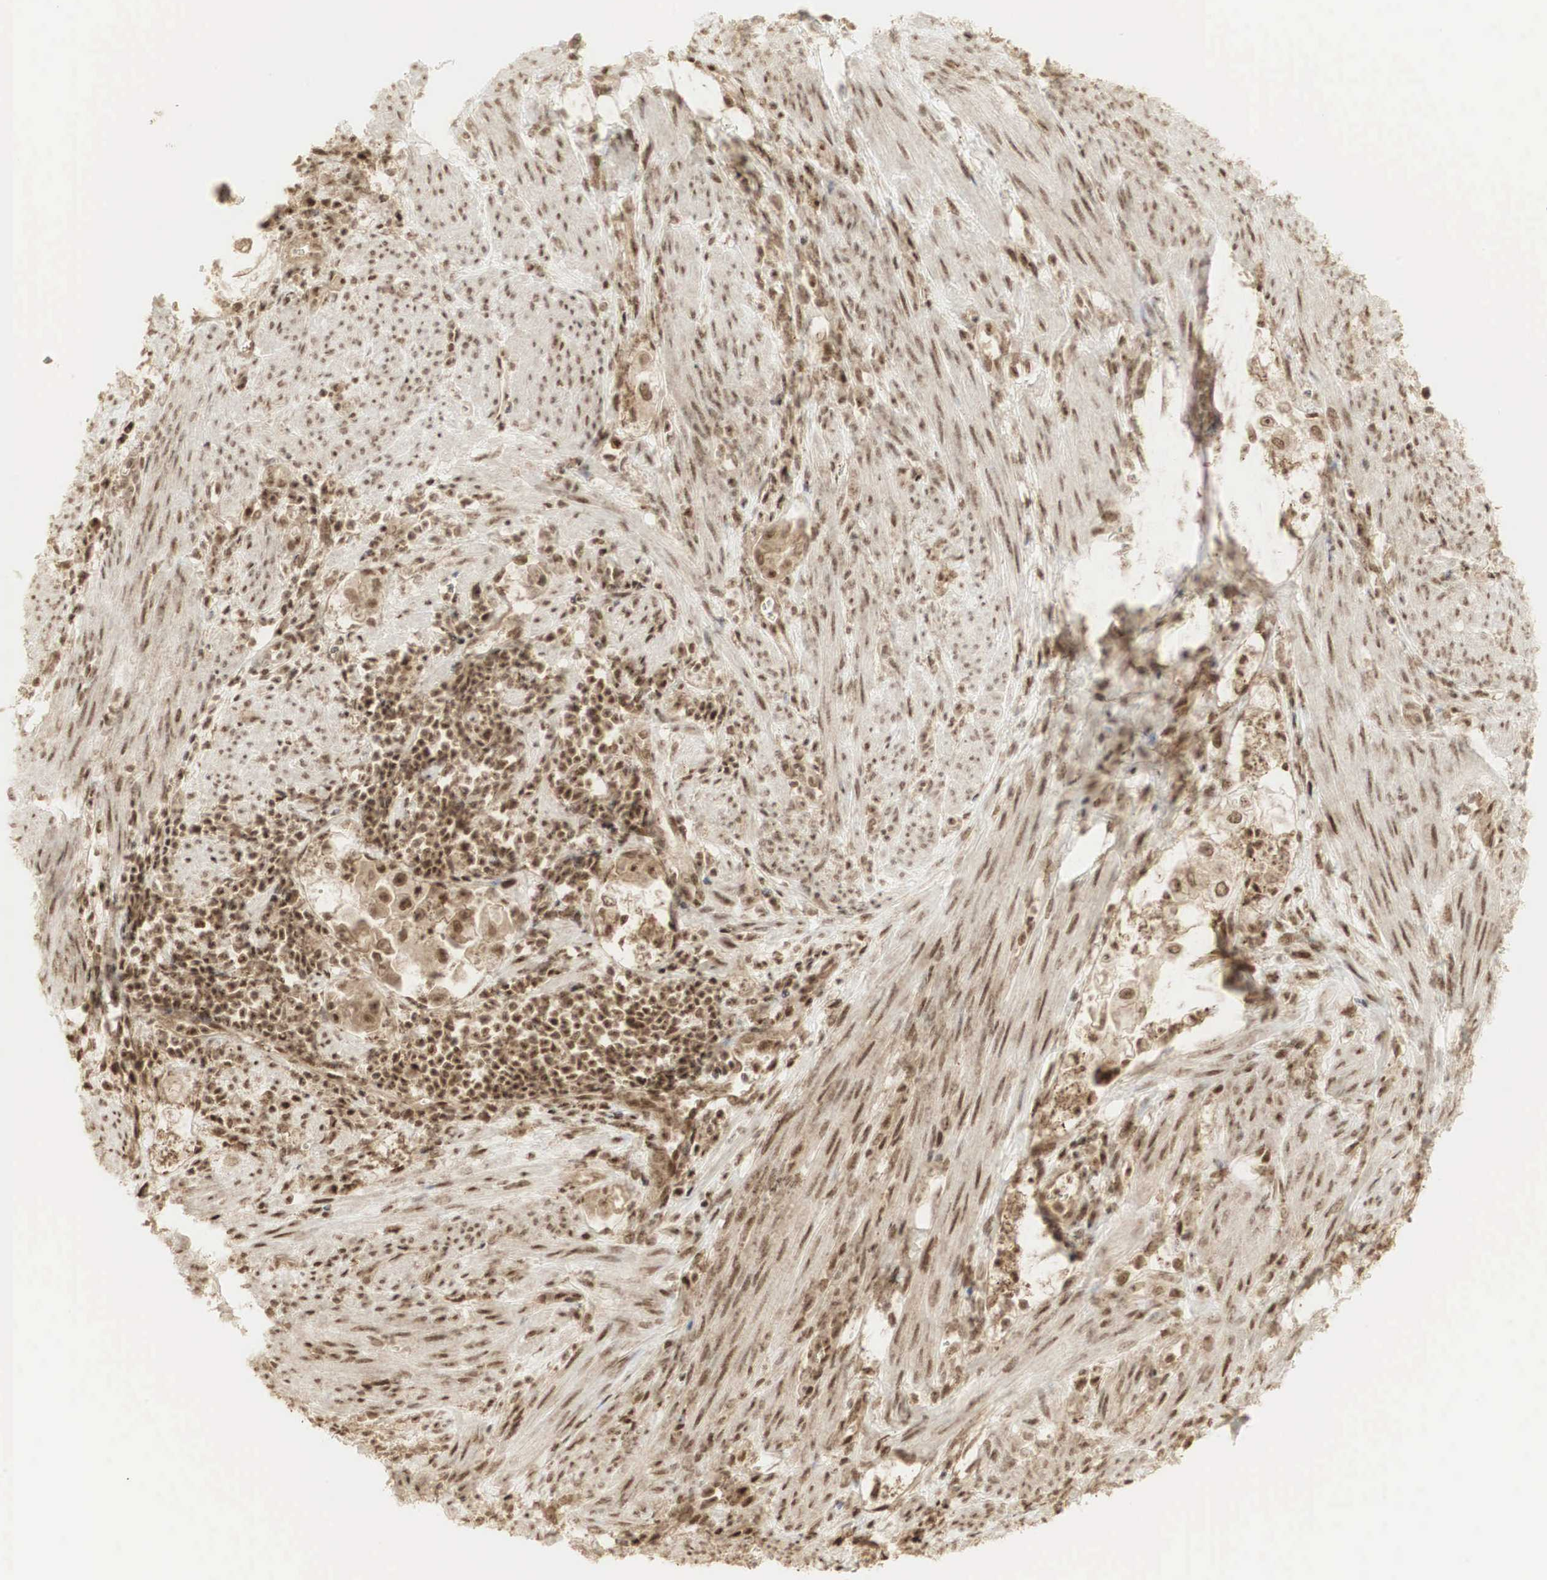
{"staining": {"intensity": "strong", "quantity": ">75%", "location": "cytoplasmic/membranous,nuclear"}, "tissue": "endometrial cancer", "cell_type": "Tumor cells", "image_type": "cancer", "snomed": [{"axis": "morphology", "description": "Adenocarcinoma, NOS"}, {"axis": "topography", "description": "Endometrium"}], "caption": "Immunohistochemistry (IHC) staining of endometrial adenocarcinoma, which shows high levels of strong cytoplasmic/membranous and nuclear staining in about >75% of tumor cells indicating strong cytoplasmic/membranous and nuclear protein staining. The staining was performed using DAB (brown) for protein detection and nuclei were counterstained in hematoxylin (blue).", "gene": "RNF113A", "patient": {"sex": "female", "age": 75}}